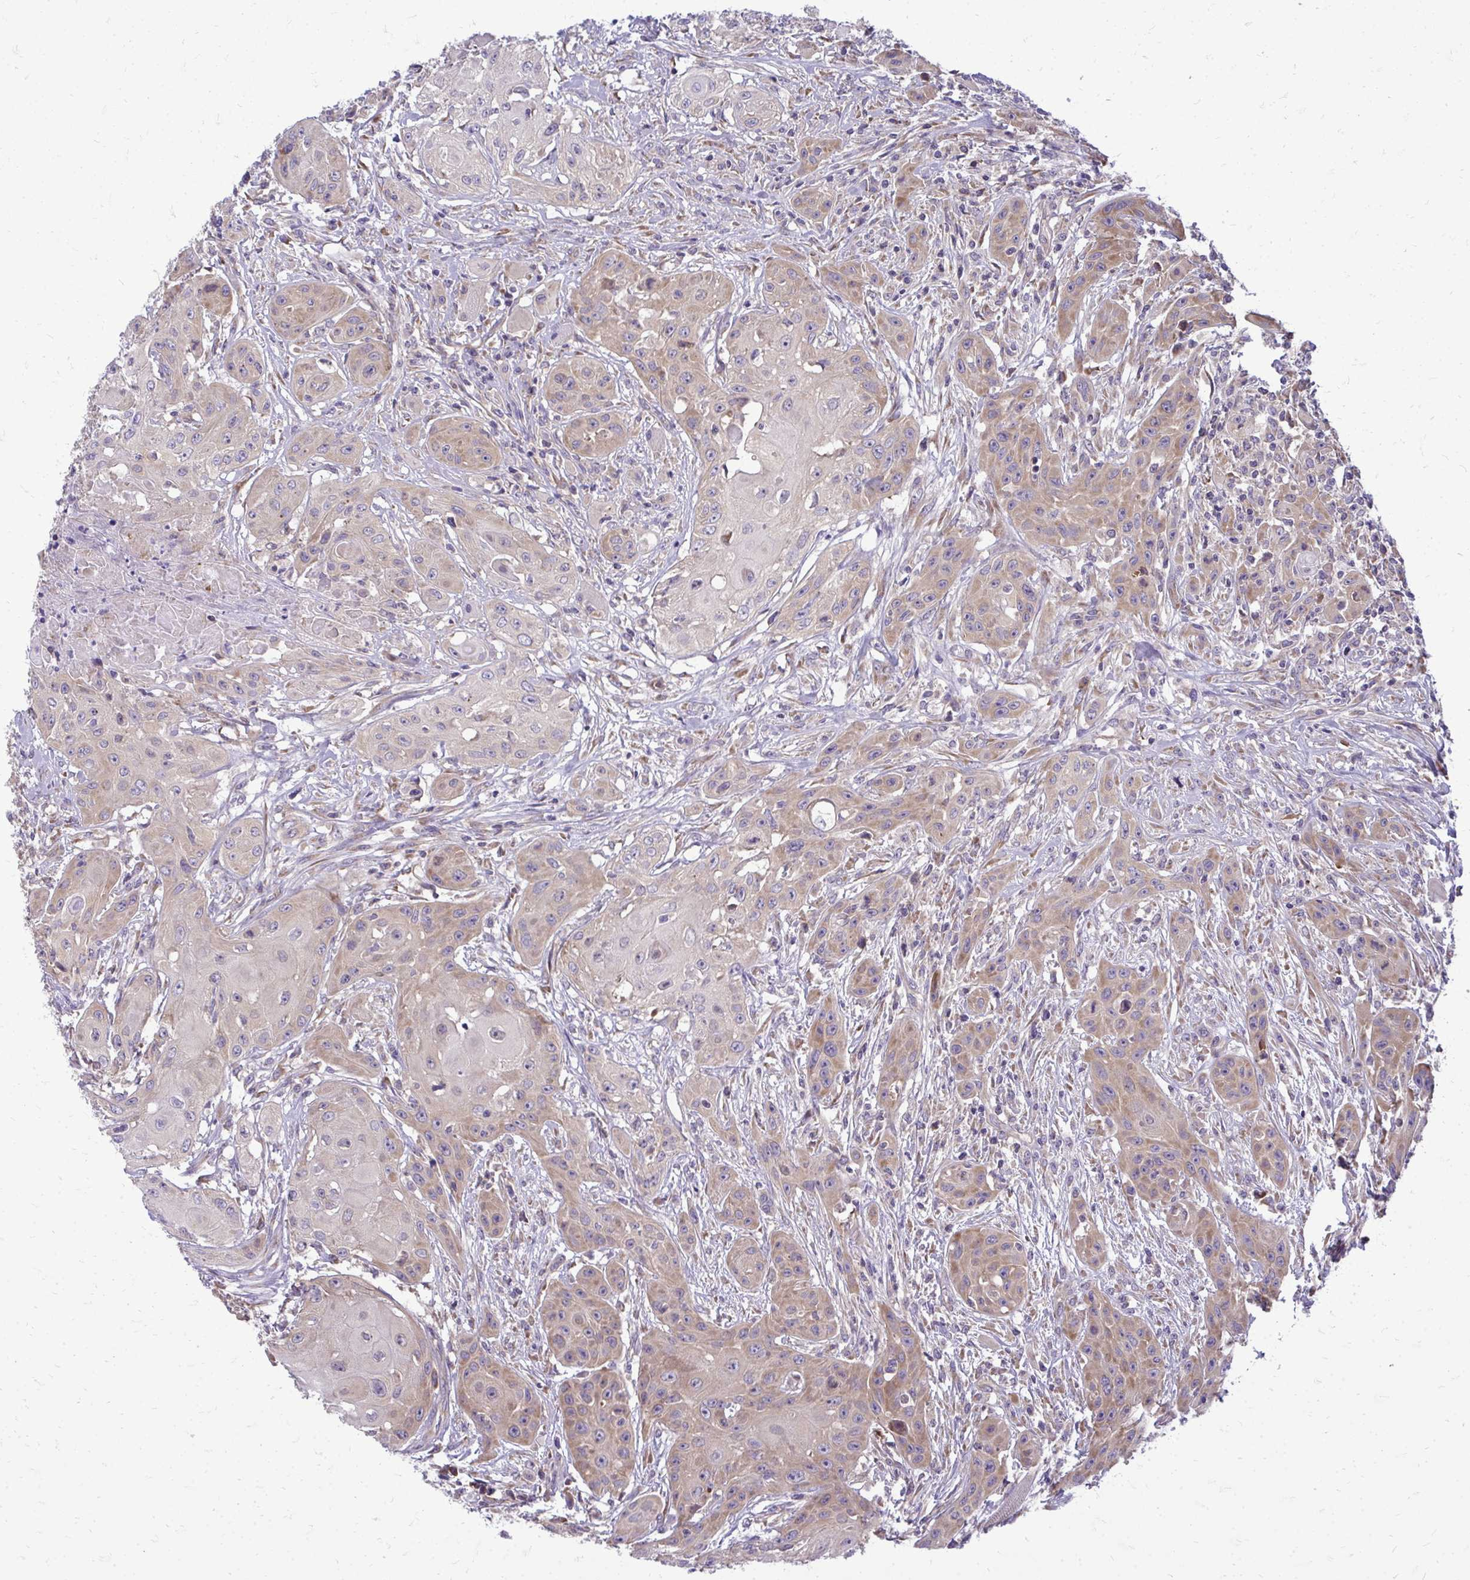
{"staining": {"intensity": "moderate", "quantity": "25%-75%", "location": "cytoplasmic/membranous"}, "tissue": "head and neck cancer", "cell_type": "Tumor cells", "image_type": "cancer", "snomed": [{"axis": "morphology", "description": "Squamous cell carcinoma, NOS"}, {"axis": "topography", "description": "Oral tissue"}, {"axis": "topography", "description": "Head-Neck"}, {"axis": "topography", "description": "Neck, NOS"}], "caption": "IHC staining of head and neck cancer (squamous cell carcinoma), which exhibits medium levels of moderate cytoplasmic/membranous staining in approximately 25%-75% of tumor cells indicating moderate cytoplasmic/membranous protein staining. The staining was performed using DAB (3,3'-diaminobenzidine) (brown) for protein detection and nuclei were counterstained in hematoxylin (blue).", "gene": "RPLP2", "patient": {"sex": "female", "age": 55}}